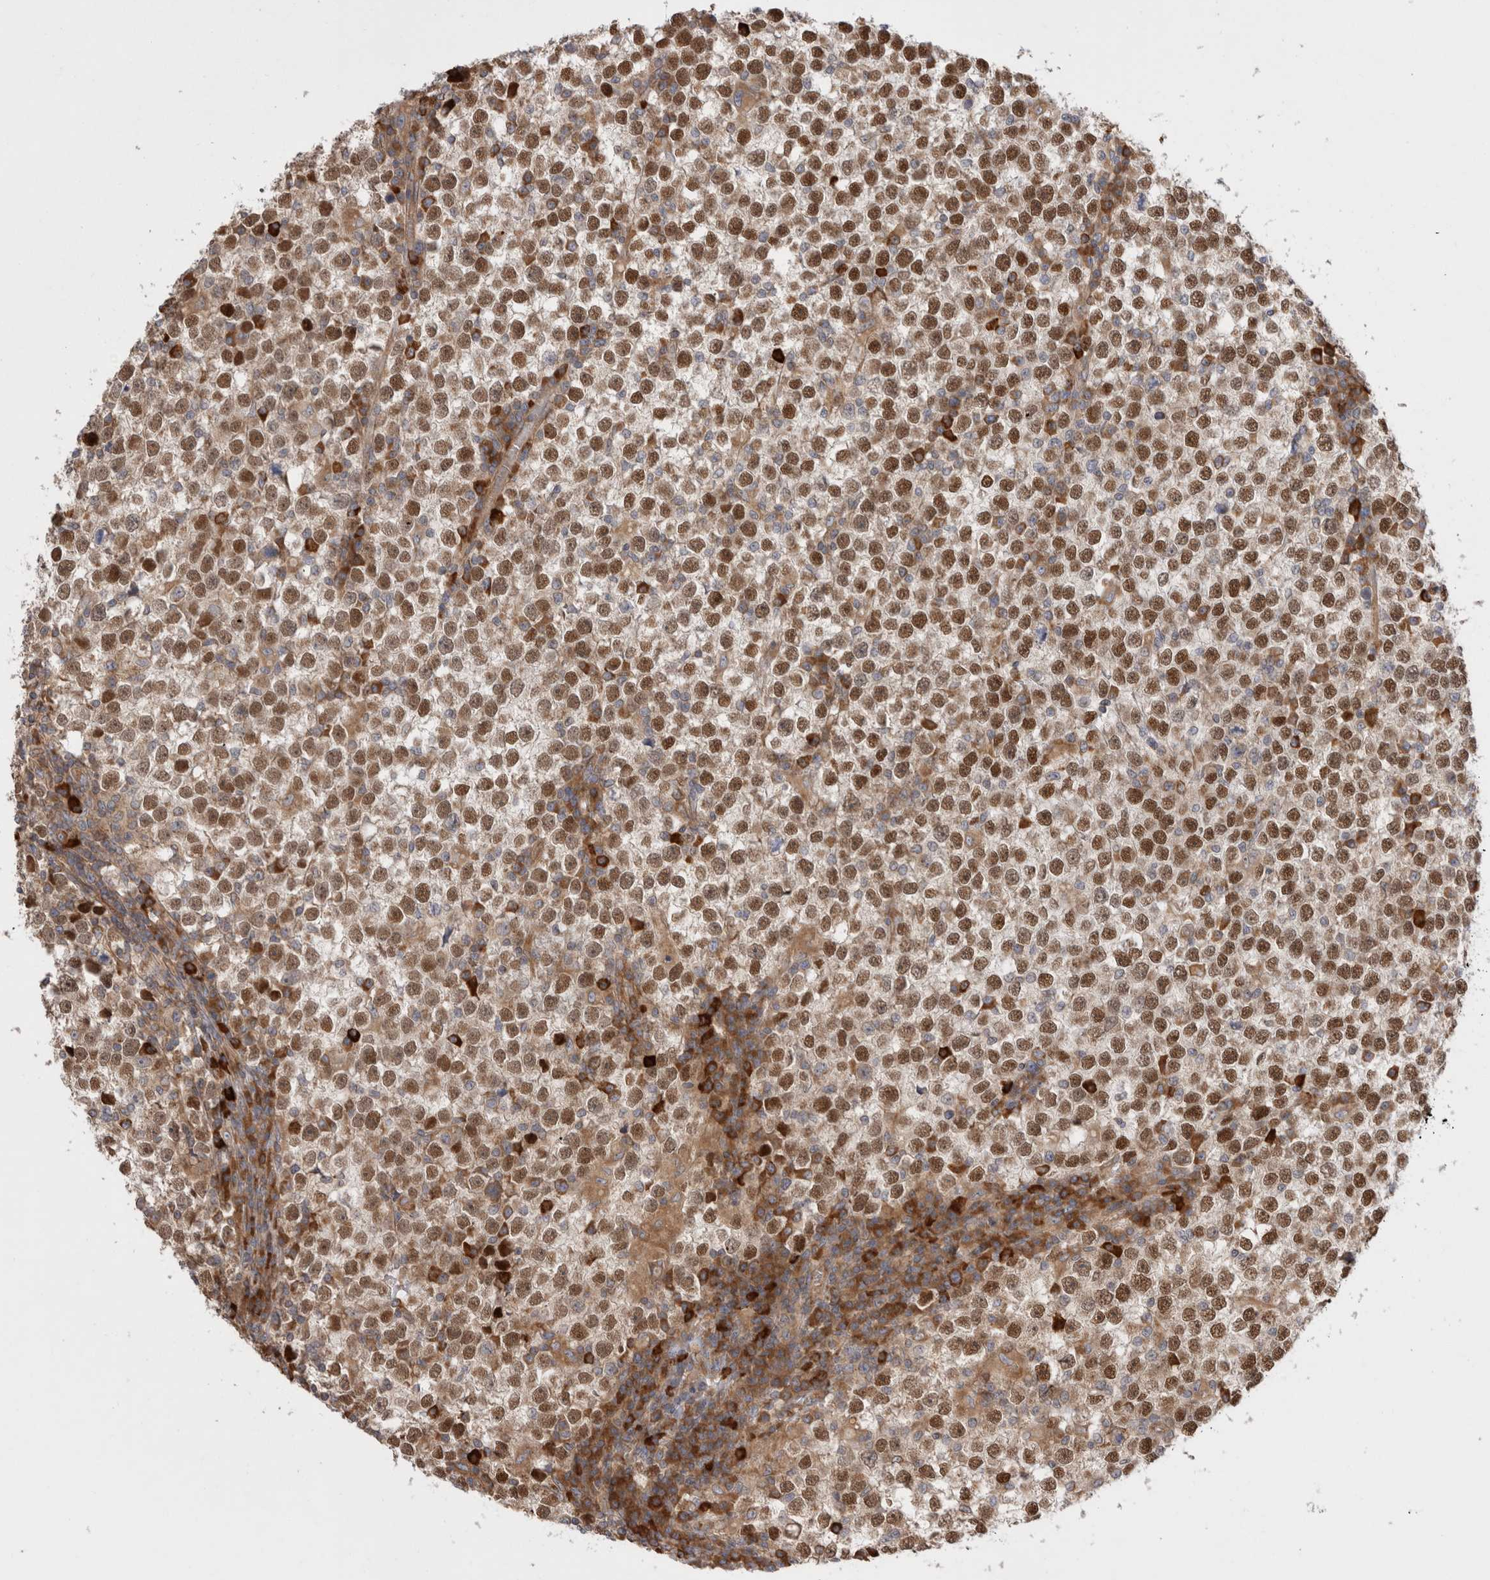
{"staining": {"intensity": "moderate", "quantity": ">75%", "location": "nuclear"}, "tissue": "testis cancer", "cell_type": "Tumor cells", "image_type": "cancer", "snomed": [{"axis": "morphology", "description": "Seminoma, NOS"}, {"axis": "topography", "description": "Testis"}], "caption": "Immunohistochemical staining of human seminoma (testis) reveals medium levels of moderate nuclear expression in approximately >75% of tumor cells.", "gene": "PDCD10", "patient": {"sex": "male", "age": 65}}